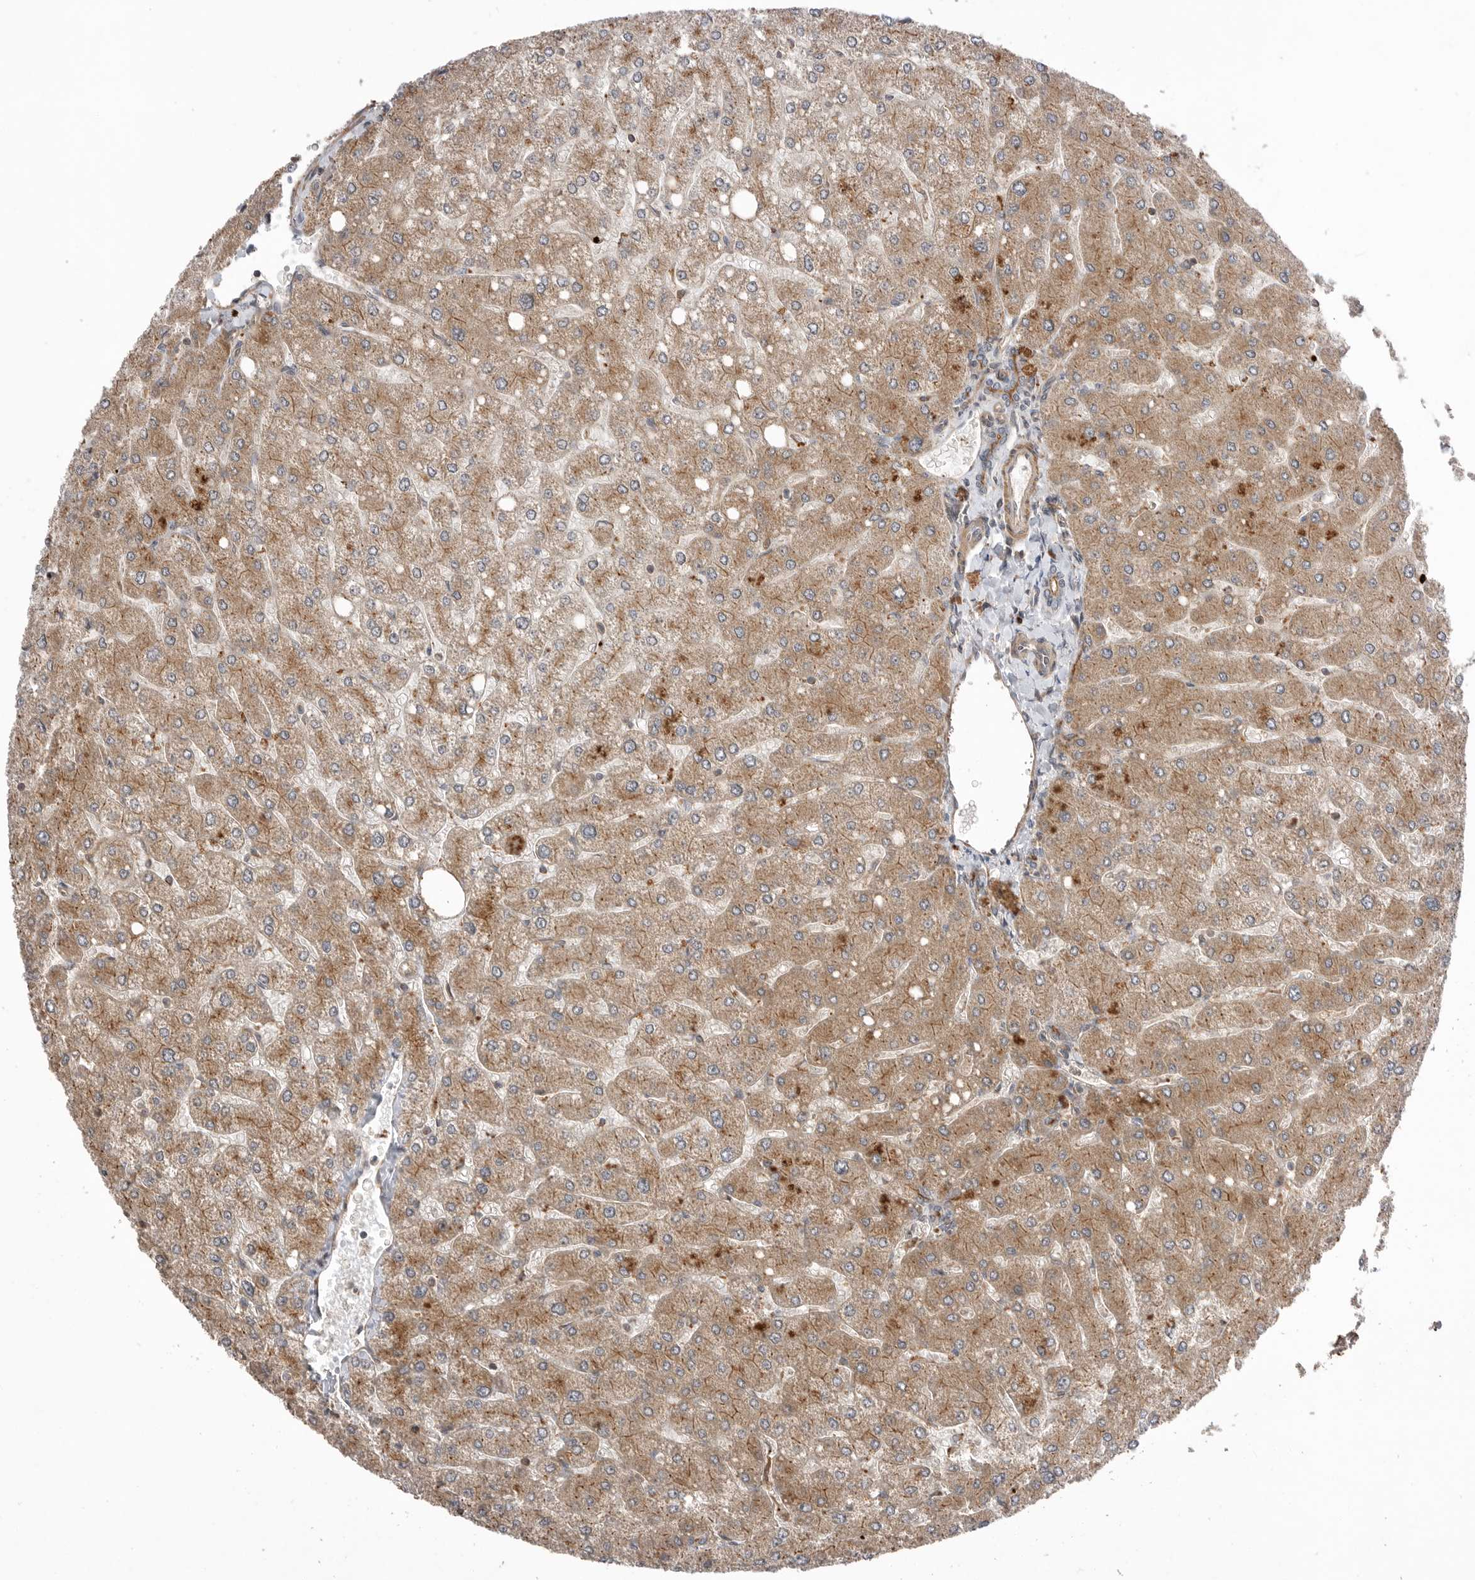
{"staining": {"intensity": "weak", "quantity": "<25%", "location": "cytoplasmic/membranous"}, "tissue": "liver", "cell_type": "Cholangiocytes", "image_type": "normal", "snomed": [{"axis": "morphology", "description": "Normal tissue, NOS"}, {"axis": "topography", "description": "Liver"}], "caption": "Human liver stained for a protein using immunohistochemistry demonstrates no expression in cholangiocytes.", "gene": "PEAK1", "patient": {"sex": "male", "age": 55}}